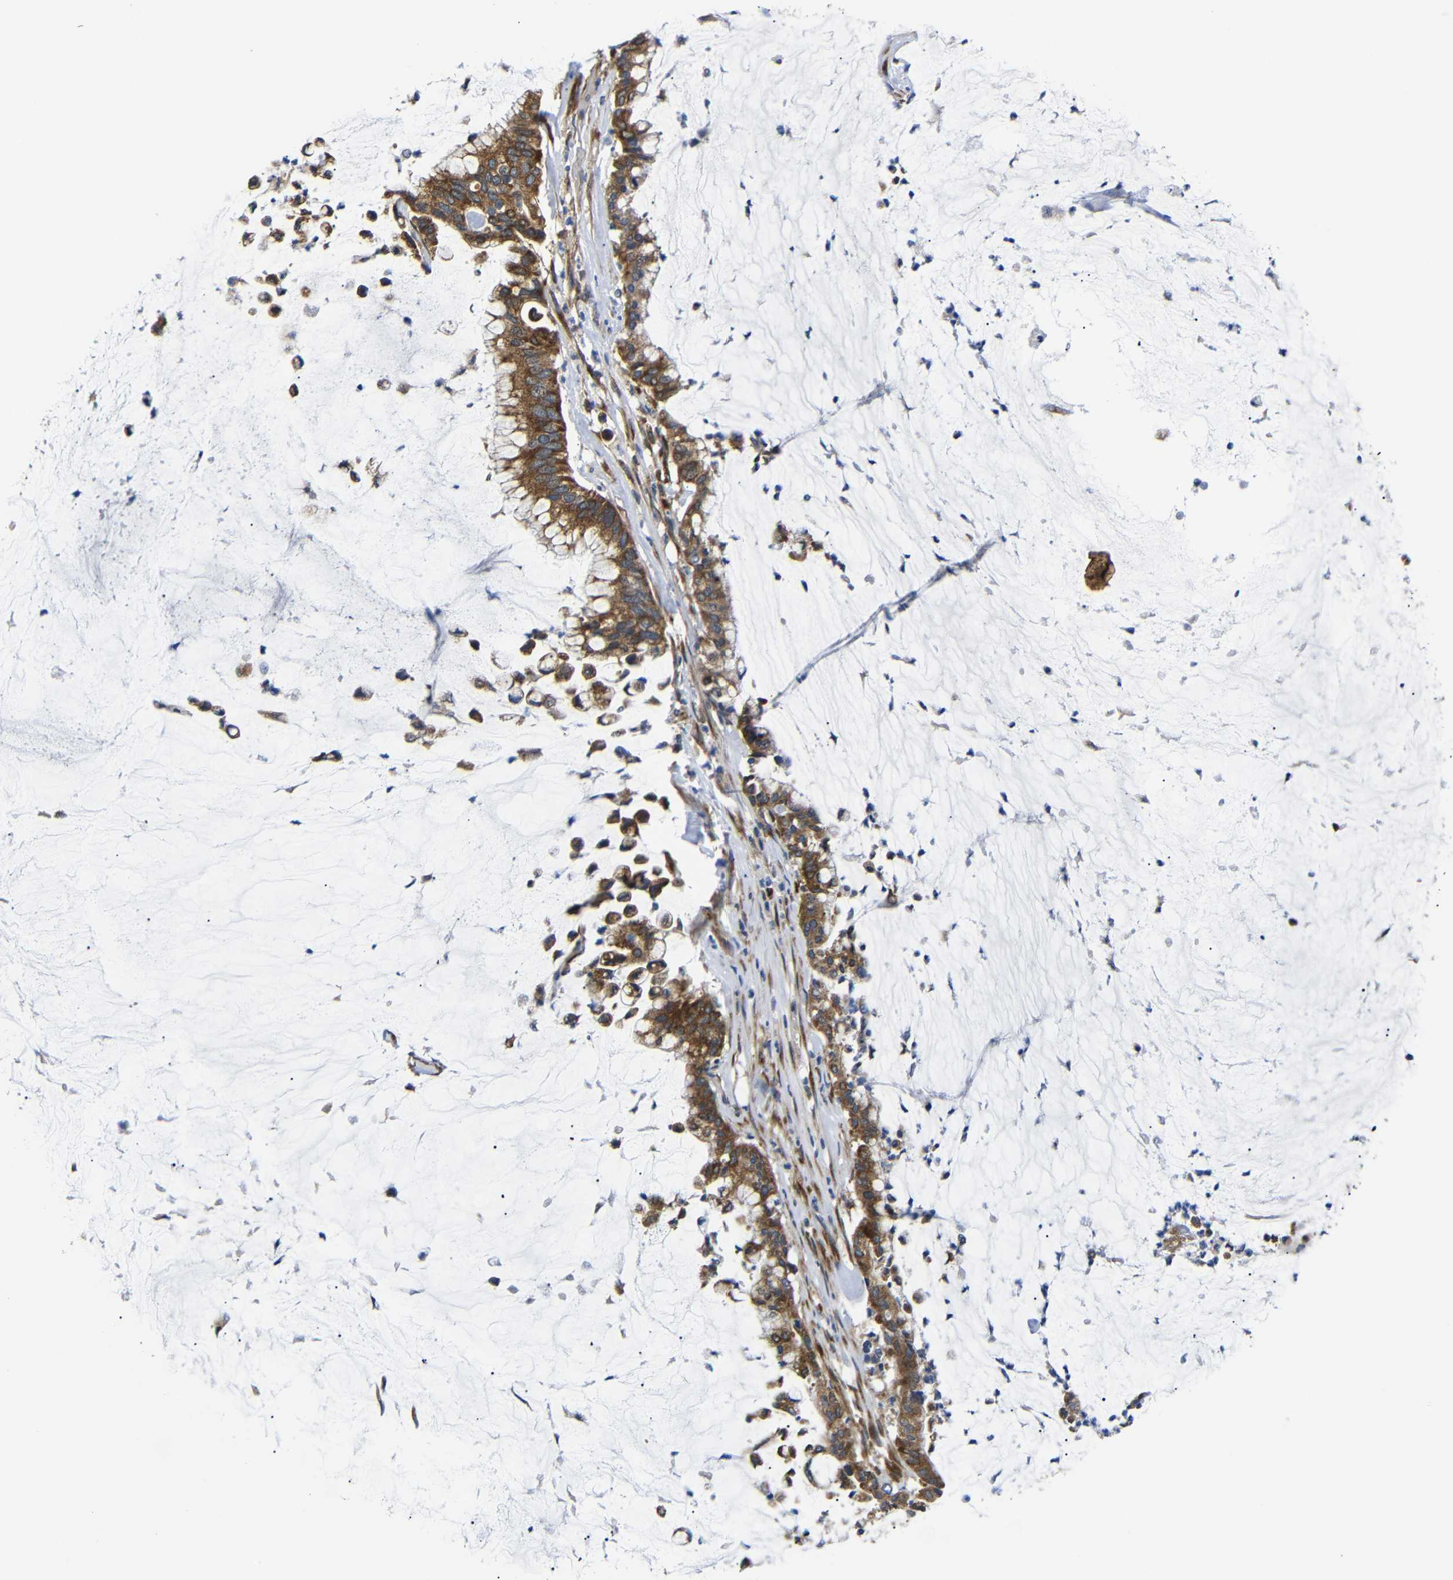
{"staining": {"intensity": "moderate", "quantity": ">75%", "location": "cytoplasmic/membranous"}, "tissue": "pancreatic cancer", "cell_type": "Tumor cells", "image_type": "cancer", "snomed": [{"axis": "morphology", "description": "Adenocarcinoma, NOS"}, {"axis": "topography", "description": "Pancreas"}], "caption": "Protein staining exhibits moderate cytoplasmic/membranous staining in about >75% of tumor cells in pancreatic adenocarcinoma. (DAB (3,3'-diaminobenzidine) = brown stain, brightfield microscopy at high magnification).", "gene": "KANK4", "patient": {"sex": "male", "age": 41}}